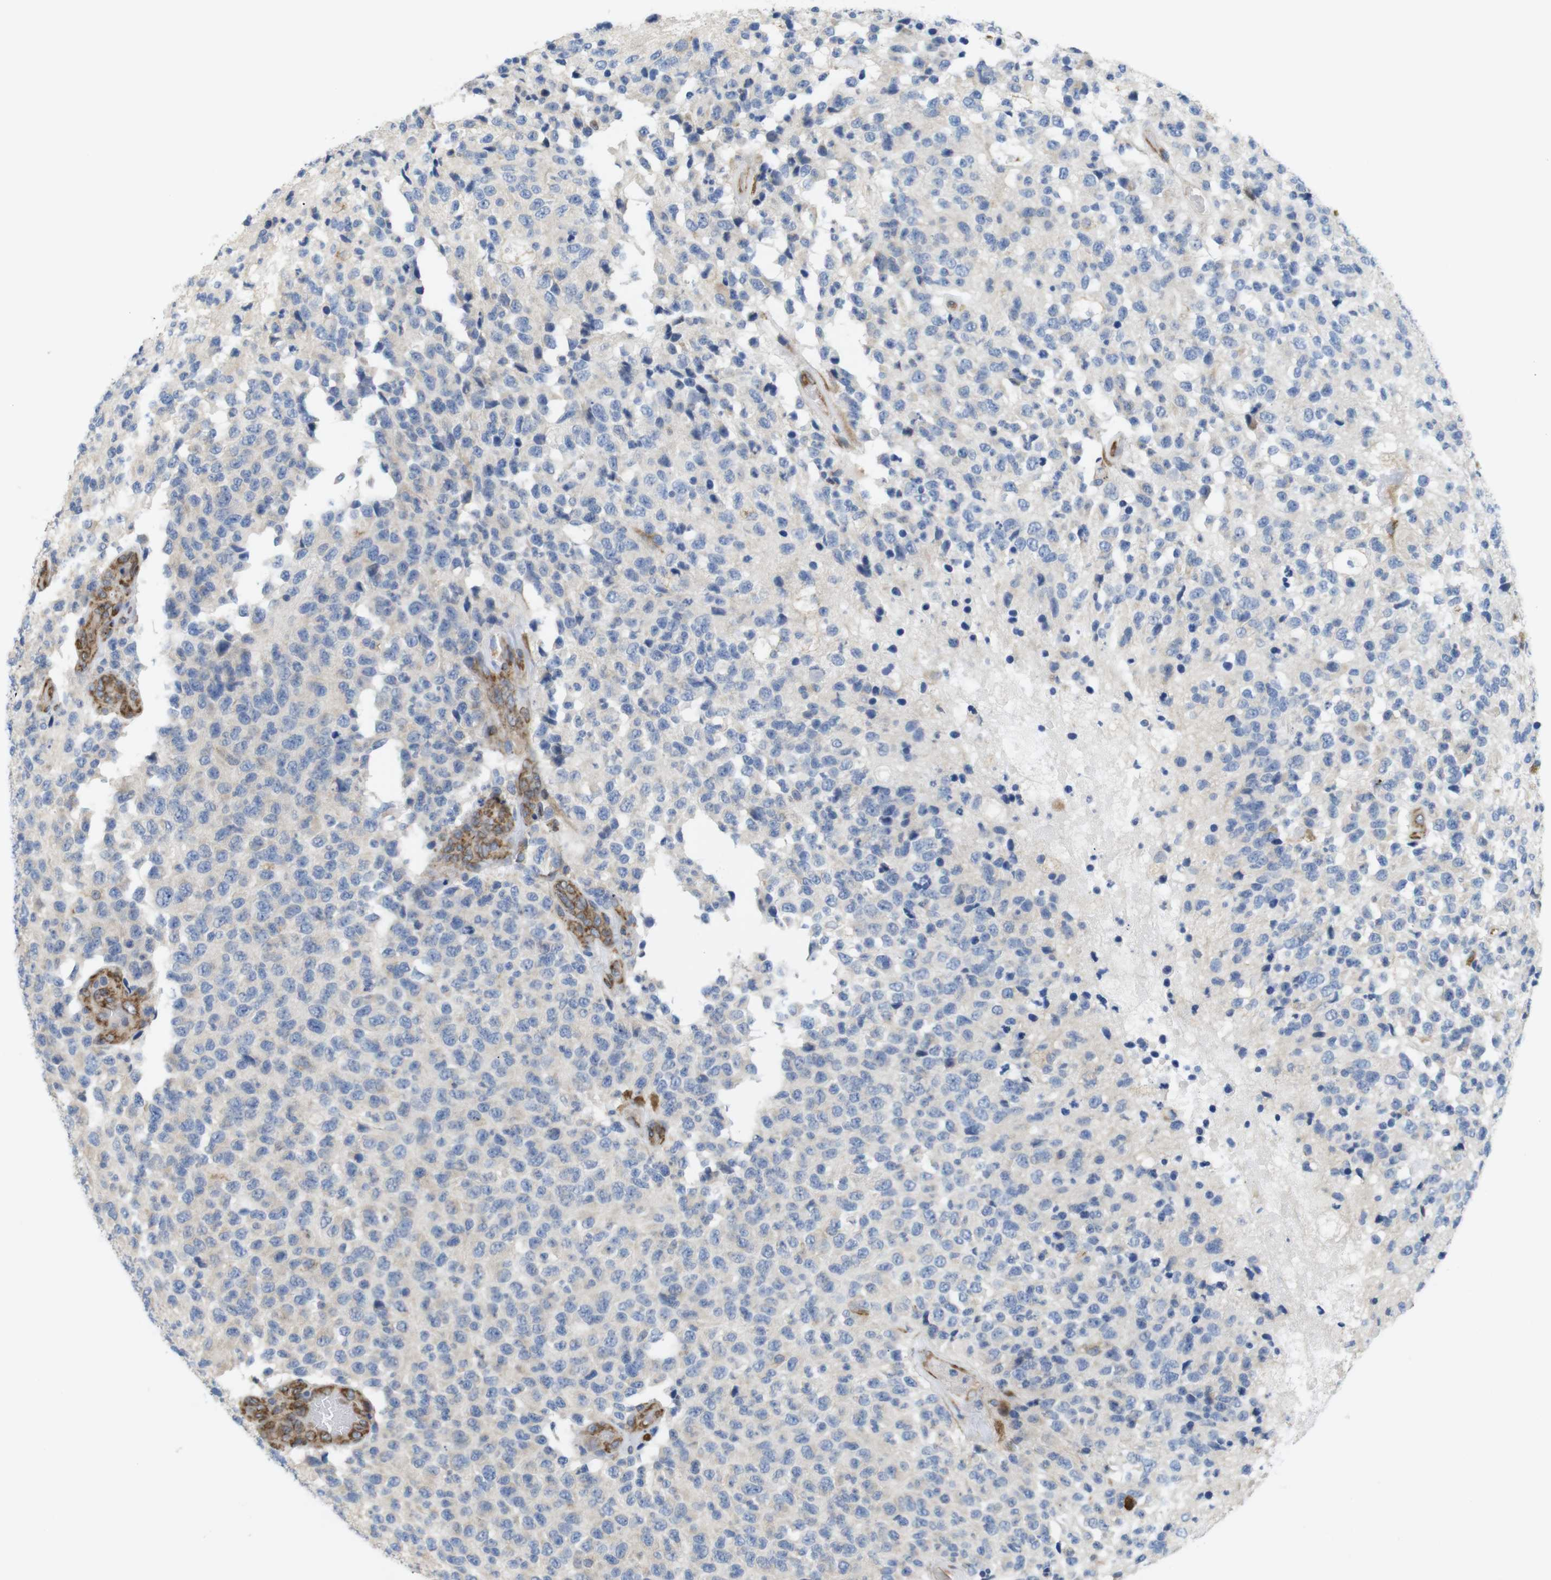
{"staining": {"intensity": "weak", "quantity": "<25%", "location": "cytoplasmic/membranous"}, "tissue": "glioma", "cell_type": "Tumor cells", "image_type": "cancer", "snomed": [{"axis": "morphology", "description": "Glioma, malignant, High grade"}, {"axis": "topography", "description": "pancreas cauda"}], "caption": "Protein analysis of malignant high-grade glioma exhibits no significant expression in tumor cells.", "gene": "PCNX2", "patient": {"sex": "male", "age": 60}}